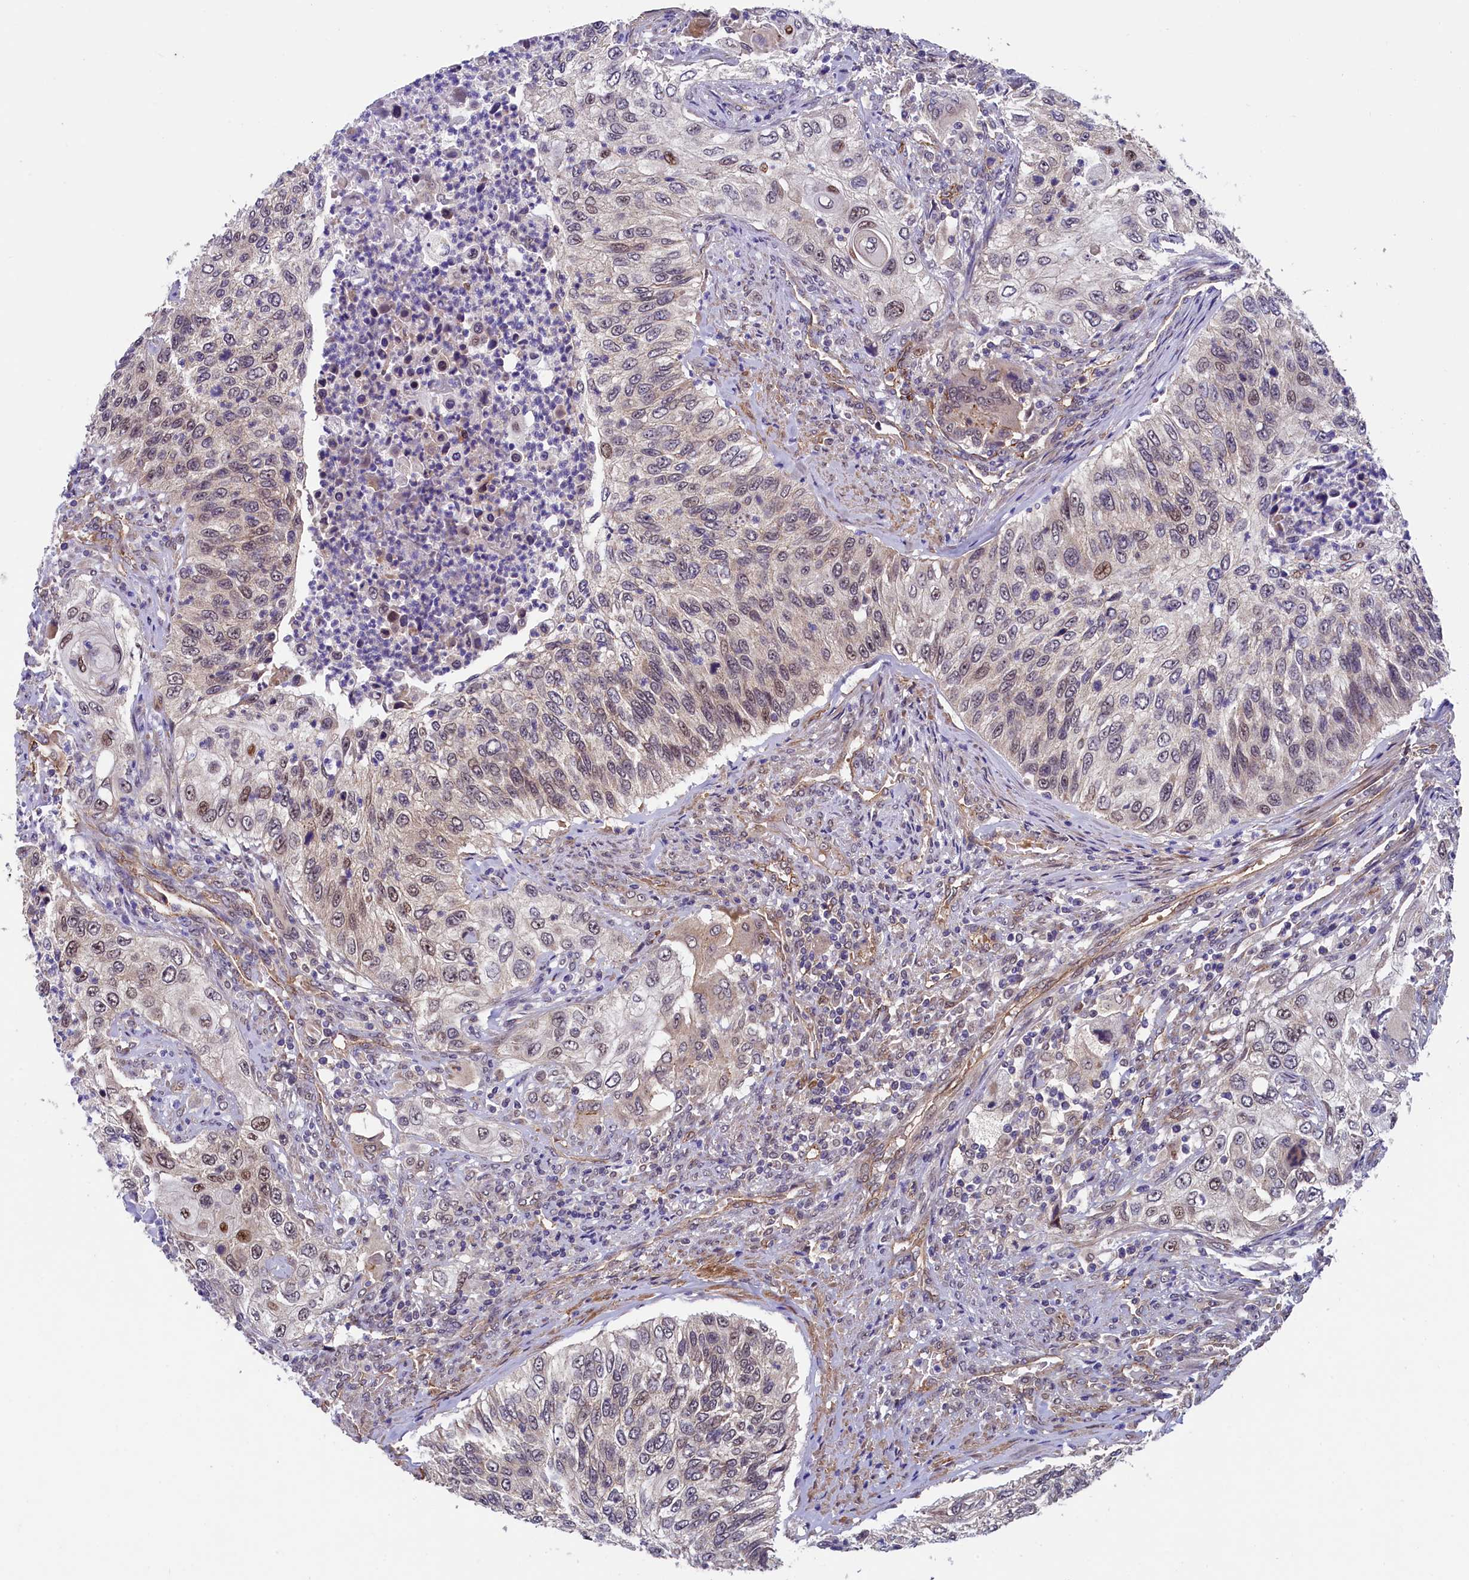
{"staining": {"intensity": "weak", "quantity": "<25%", "location": "nuclear"}, "tissue": "urothelial cancer", "cell_type": "Tumor cells", "image_type": "cancer", "snomed": [{"axis": "morphology", "description": "Urothelial carcinoma, High grade"}, {"axis": "topography", "description": "Urinary bladder"}], "caption": "High magnification brightfield microscopy of urothelial cancer stained with DAB (brown) and counterstained with hematoxylin (blue): tumor cells show no significant expression.", "gene": "ARL14EP", "patient": {"sex": "female", "age": 60}}